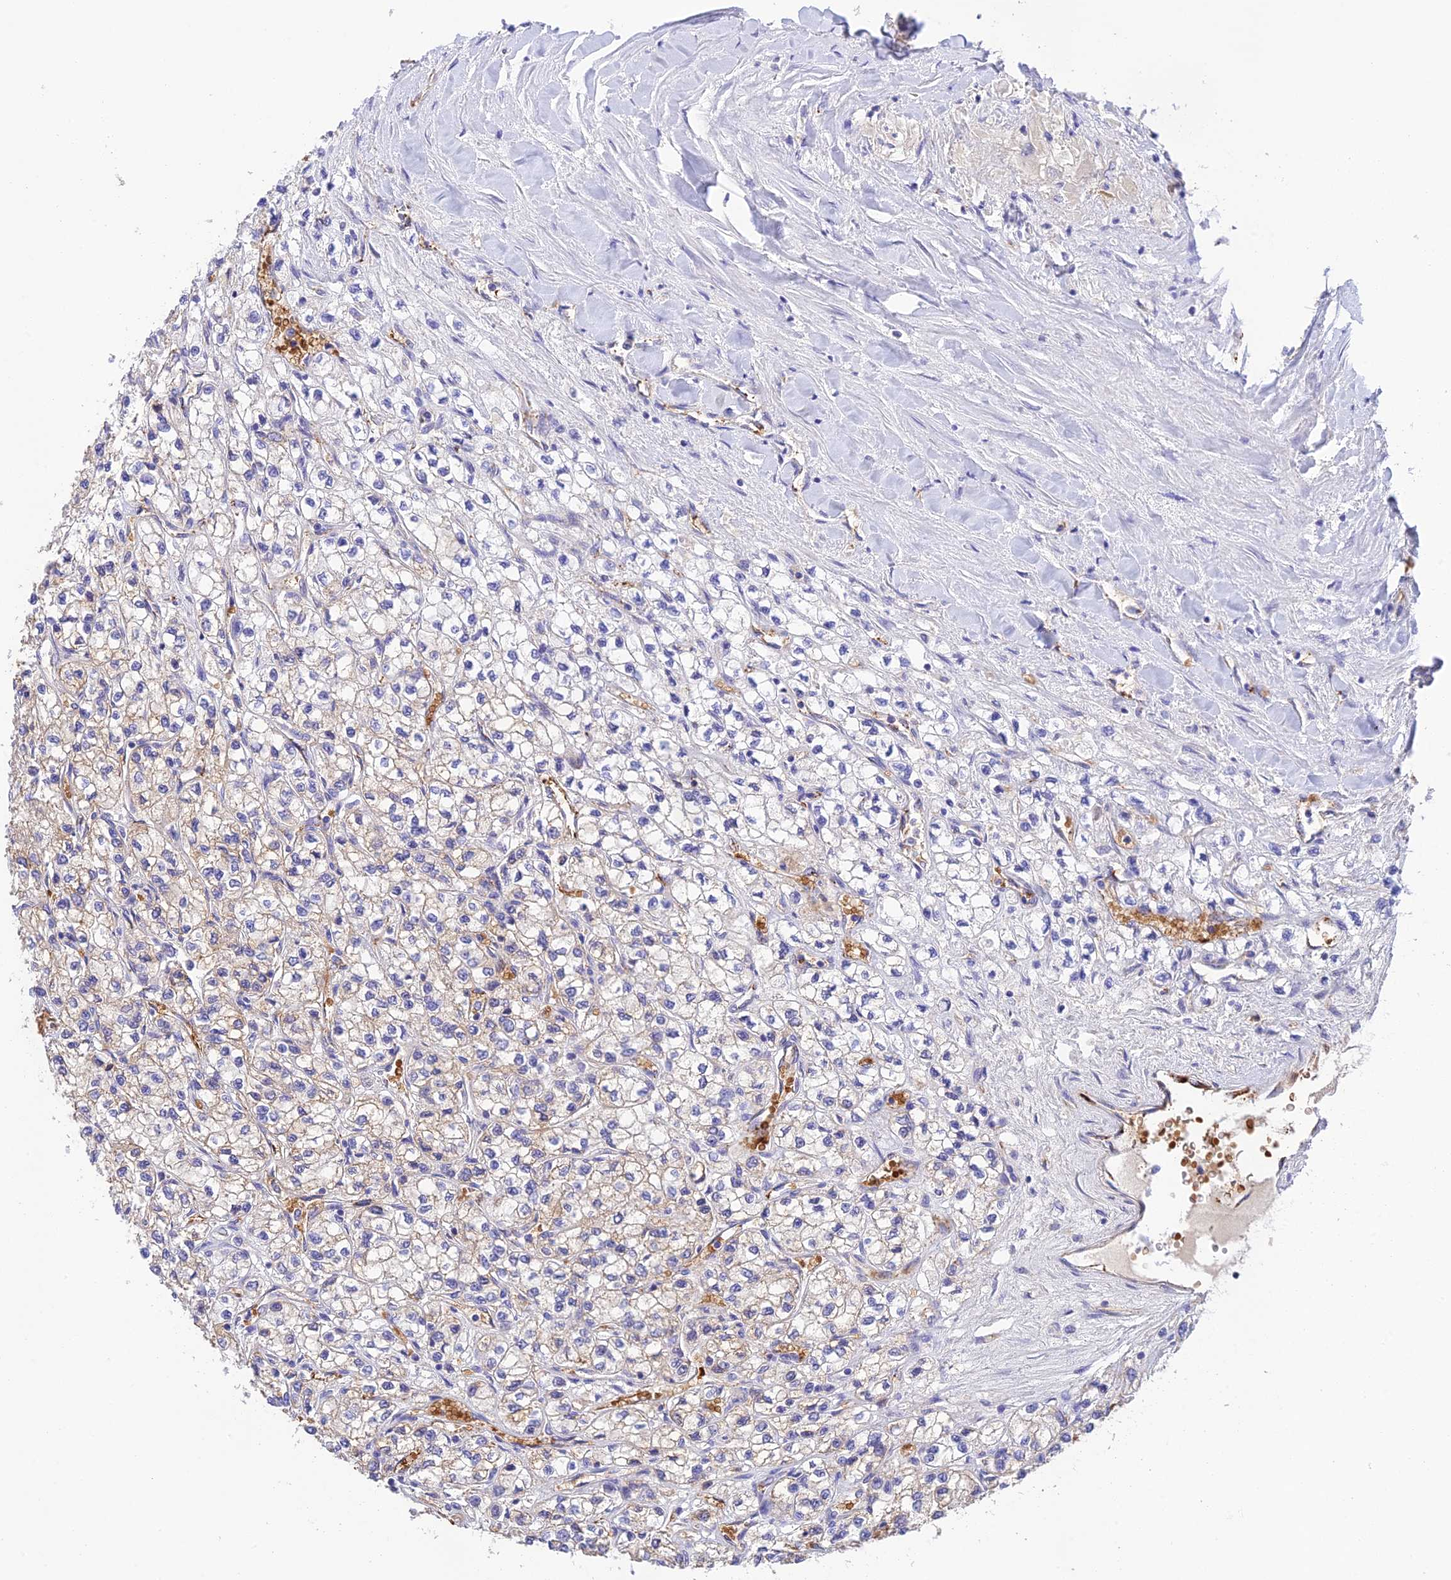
{"staining": {"intensity": "negative", "quantity": "none", "location": "none"}, "tissue": "renal cancer", "cell_type": "Tumor cells", "image_type": "cancer", "snomed": [{"axis": "morphology", "description": "Adenocarcinoma, NOS"}, {"axis": "topography", "description": "Kidney"}], "caption": "A micrograph of renal adenocarcinoma stained for a protein exhibits no brown staining in tumor cells.", "gene": "HDHD2", "patient": {"sex": "male", "age": 80}}